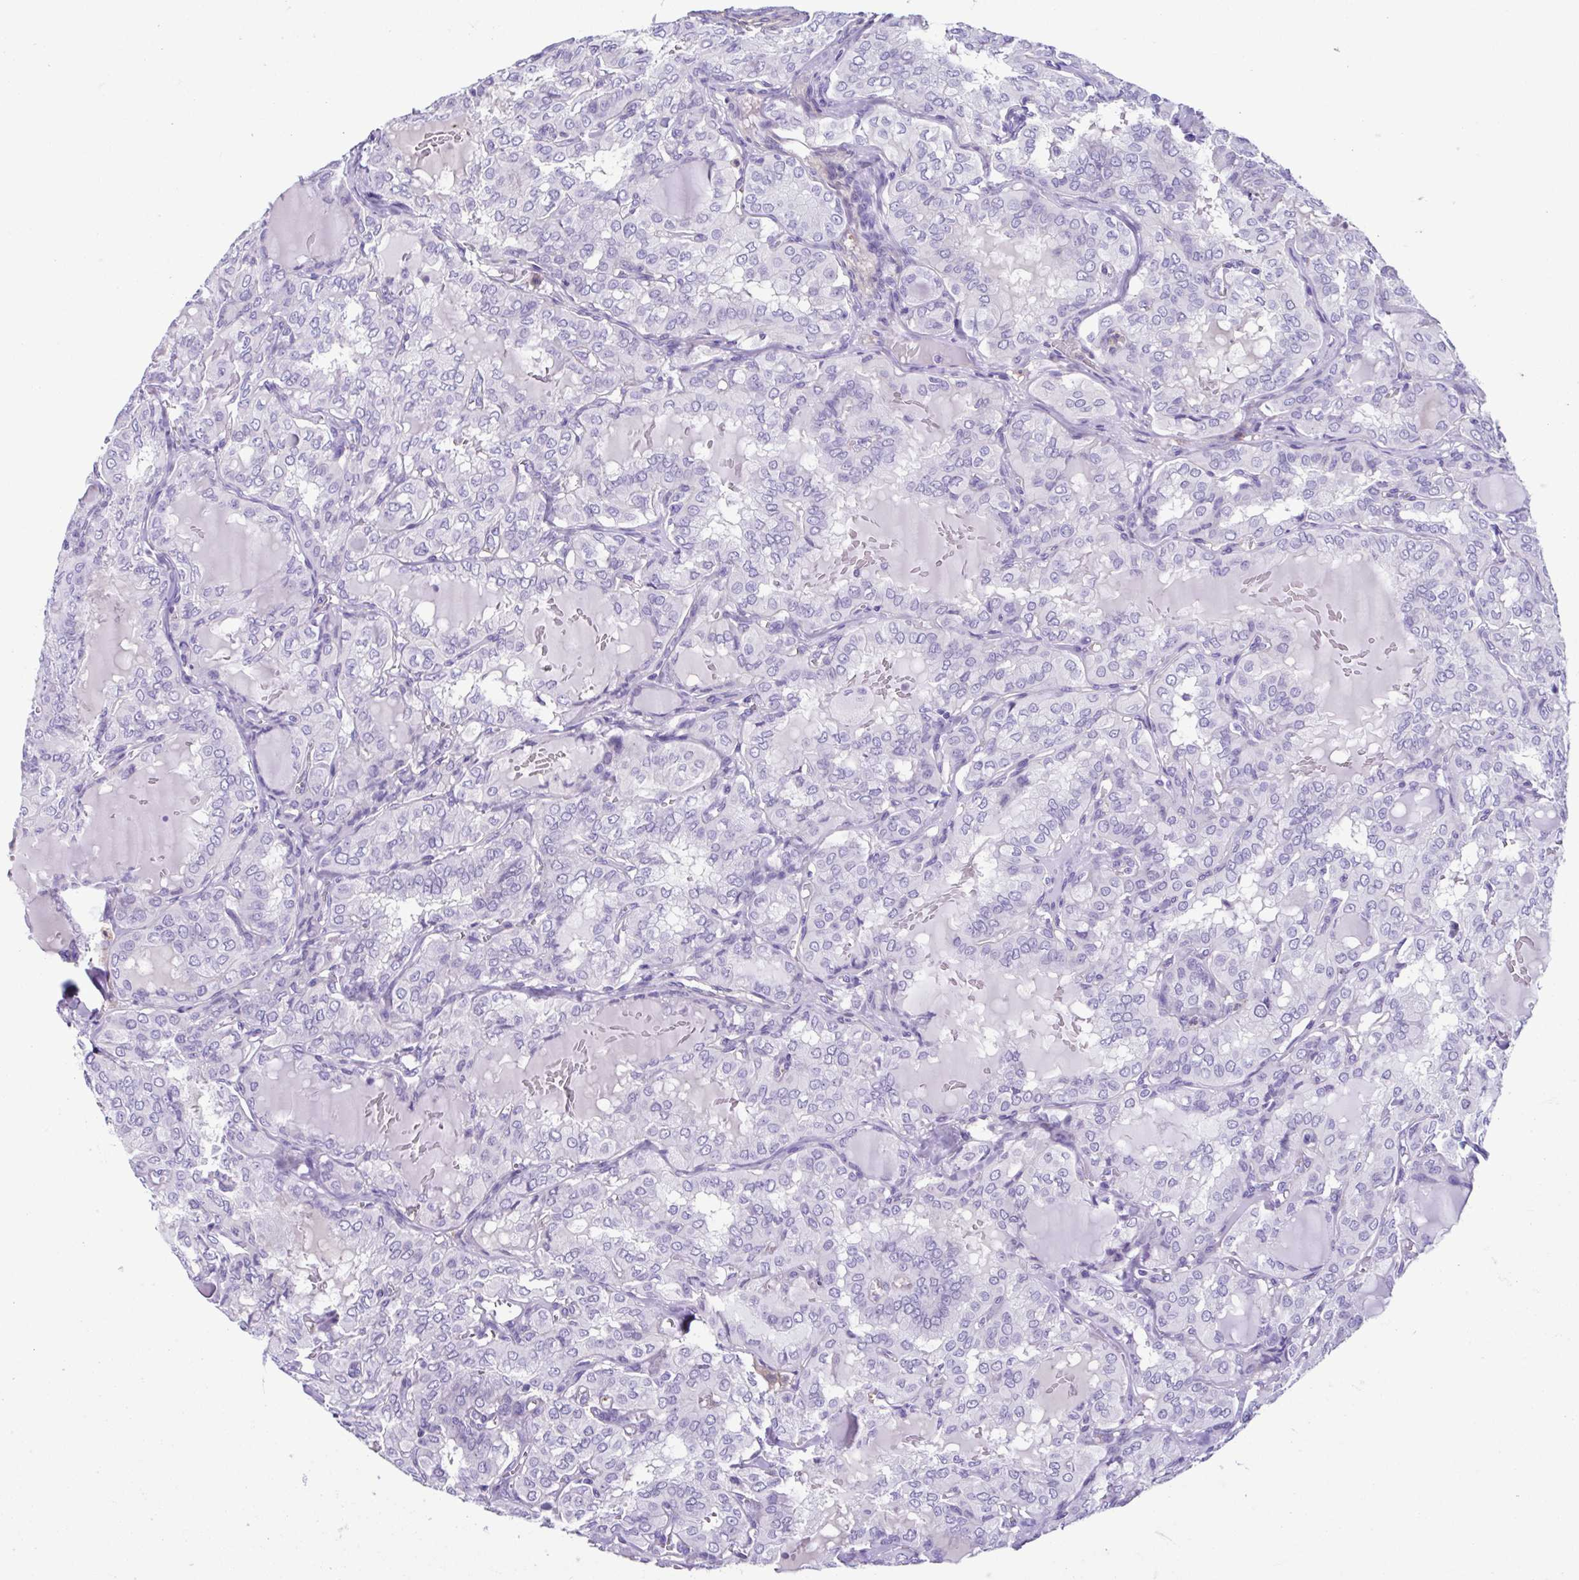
{"staining": {"intensity": "negative", "quantity": "none", "location": "none"}, "tissue": "thyroid cancer", "cell_type": "Tumor cells", "image_type": "cancer", "snomed": [{"axis": "morphology", "description": "Papillary adenocarcinoma, NOS"}, {"axis": "topography", "description": "Thyroid gland"}], "caption": "Thyroid cancer (papillary adenocarcinoma) was stained to show a protein in brown. There is no significant staining in tumor cells.", "gene": "CYP11B1", "patient": {"sex": "male", "age": 20}}